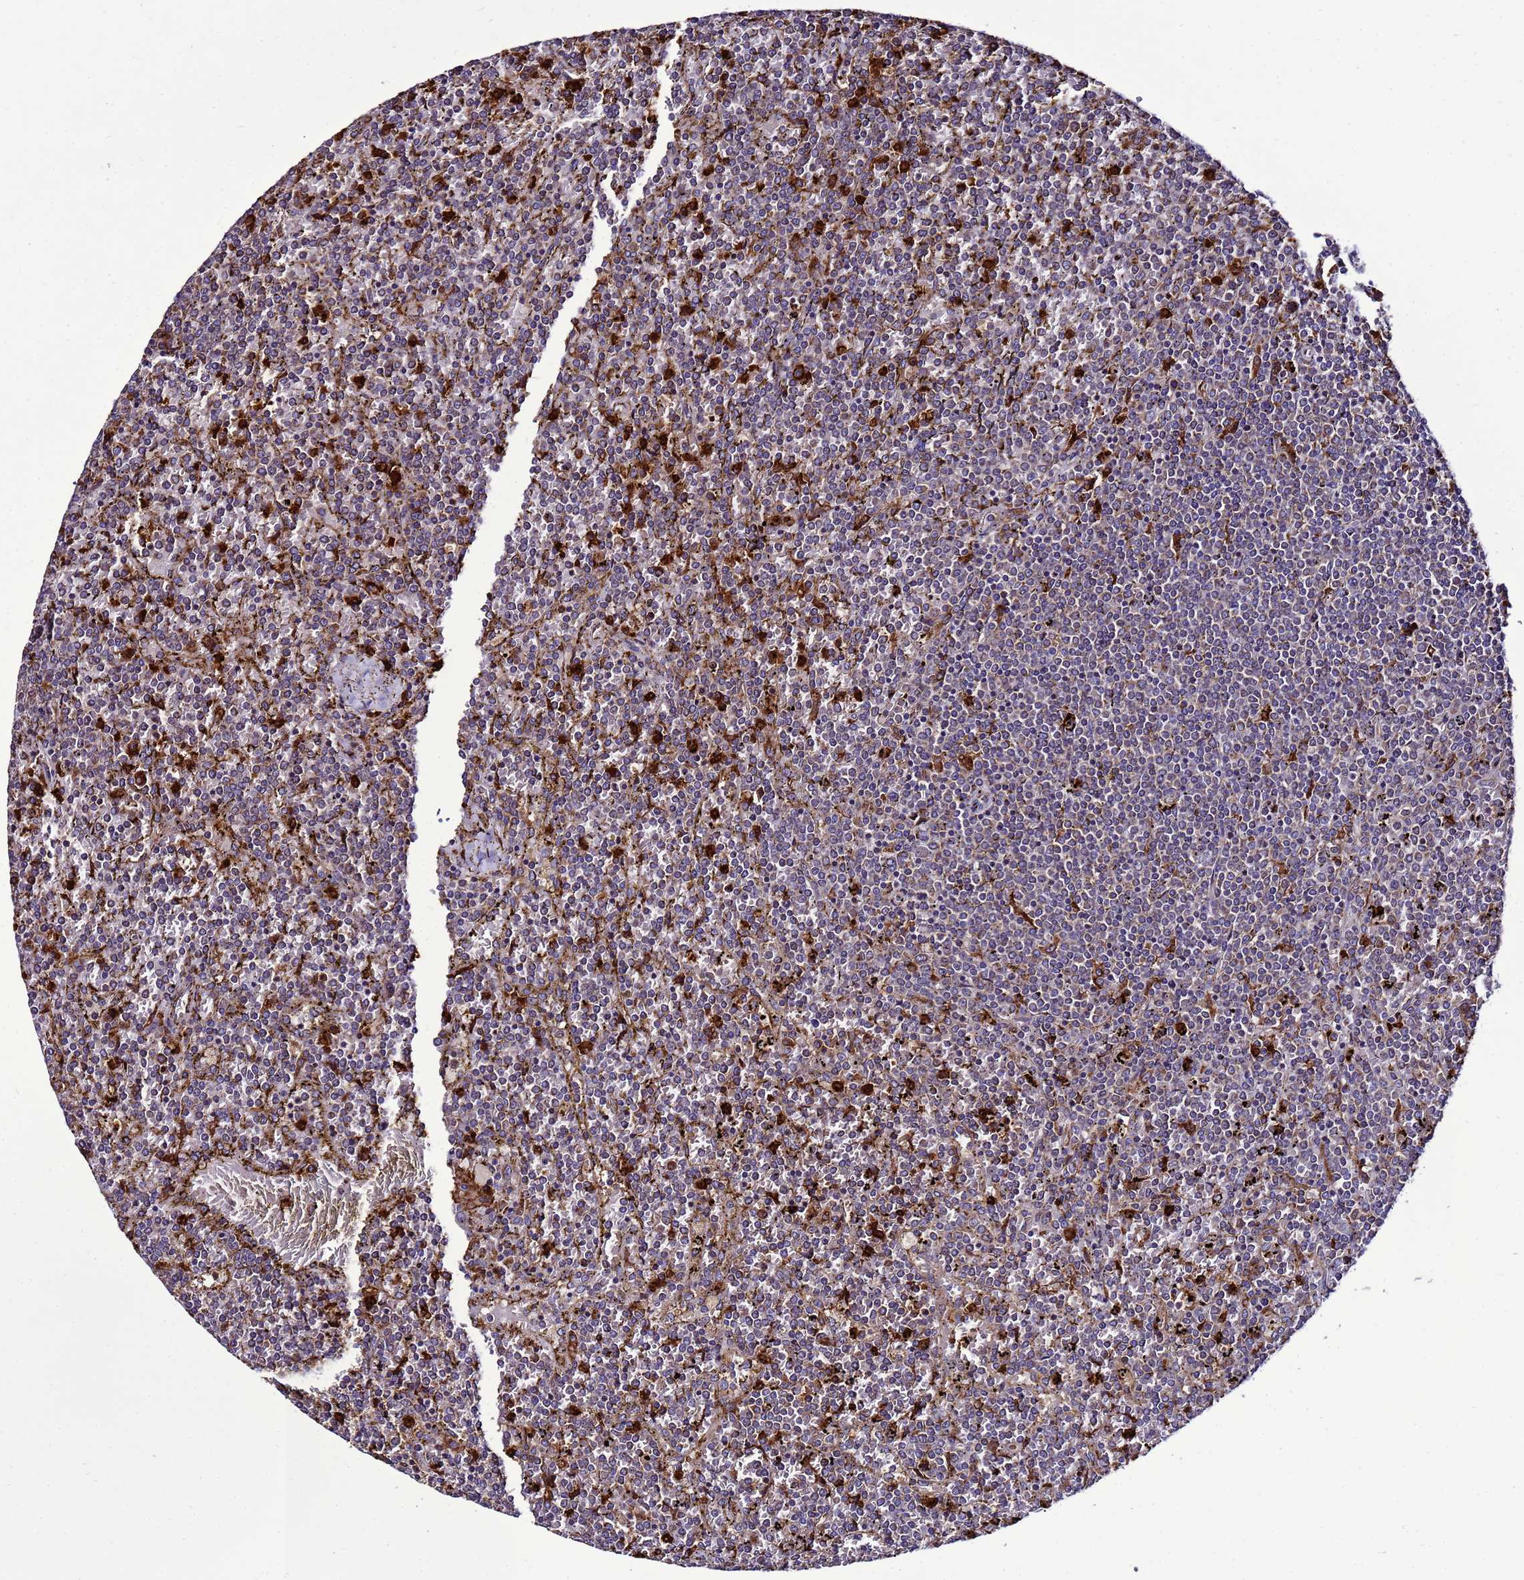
{"staining": {"intensity": "negative", "quantity": "none", "location": "none"}, "tissue": "lymphoma", "cell_type": "Tumor cells", "image_type": "cancer", "snomed": [{"axis": "morphology", "description": "Malignant lymphoma, non-Hodgkin's type, Low grade"}, {"axis": "topography", "description": "Spleen"}], "caption": "Malignant lymphoma, non-Hodgkin's type (low-grade) was stained to show a protein in brown. There is no significant expression in tumor cells.", "gene": "ANTKMT", "patient": {"sex": "female", "age": 19}}